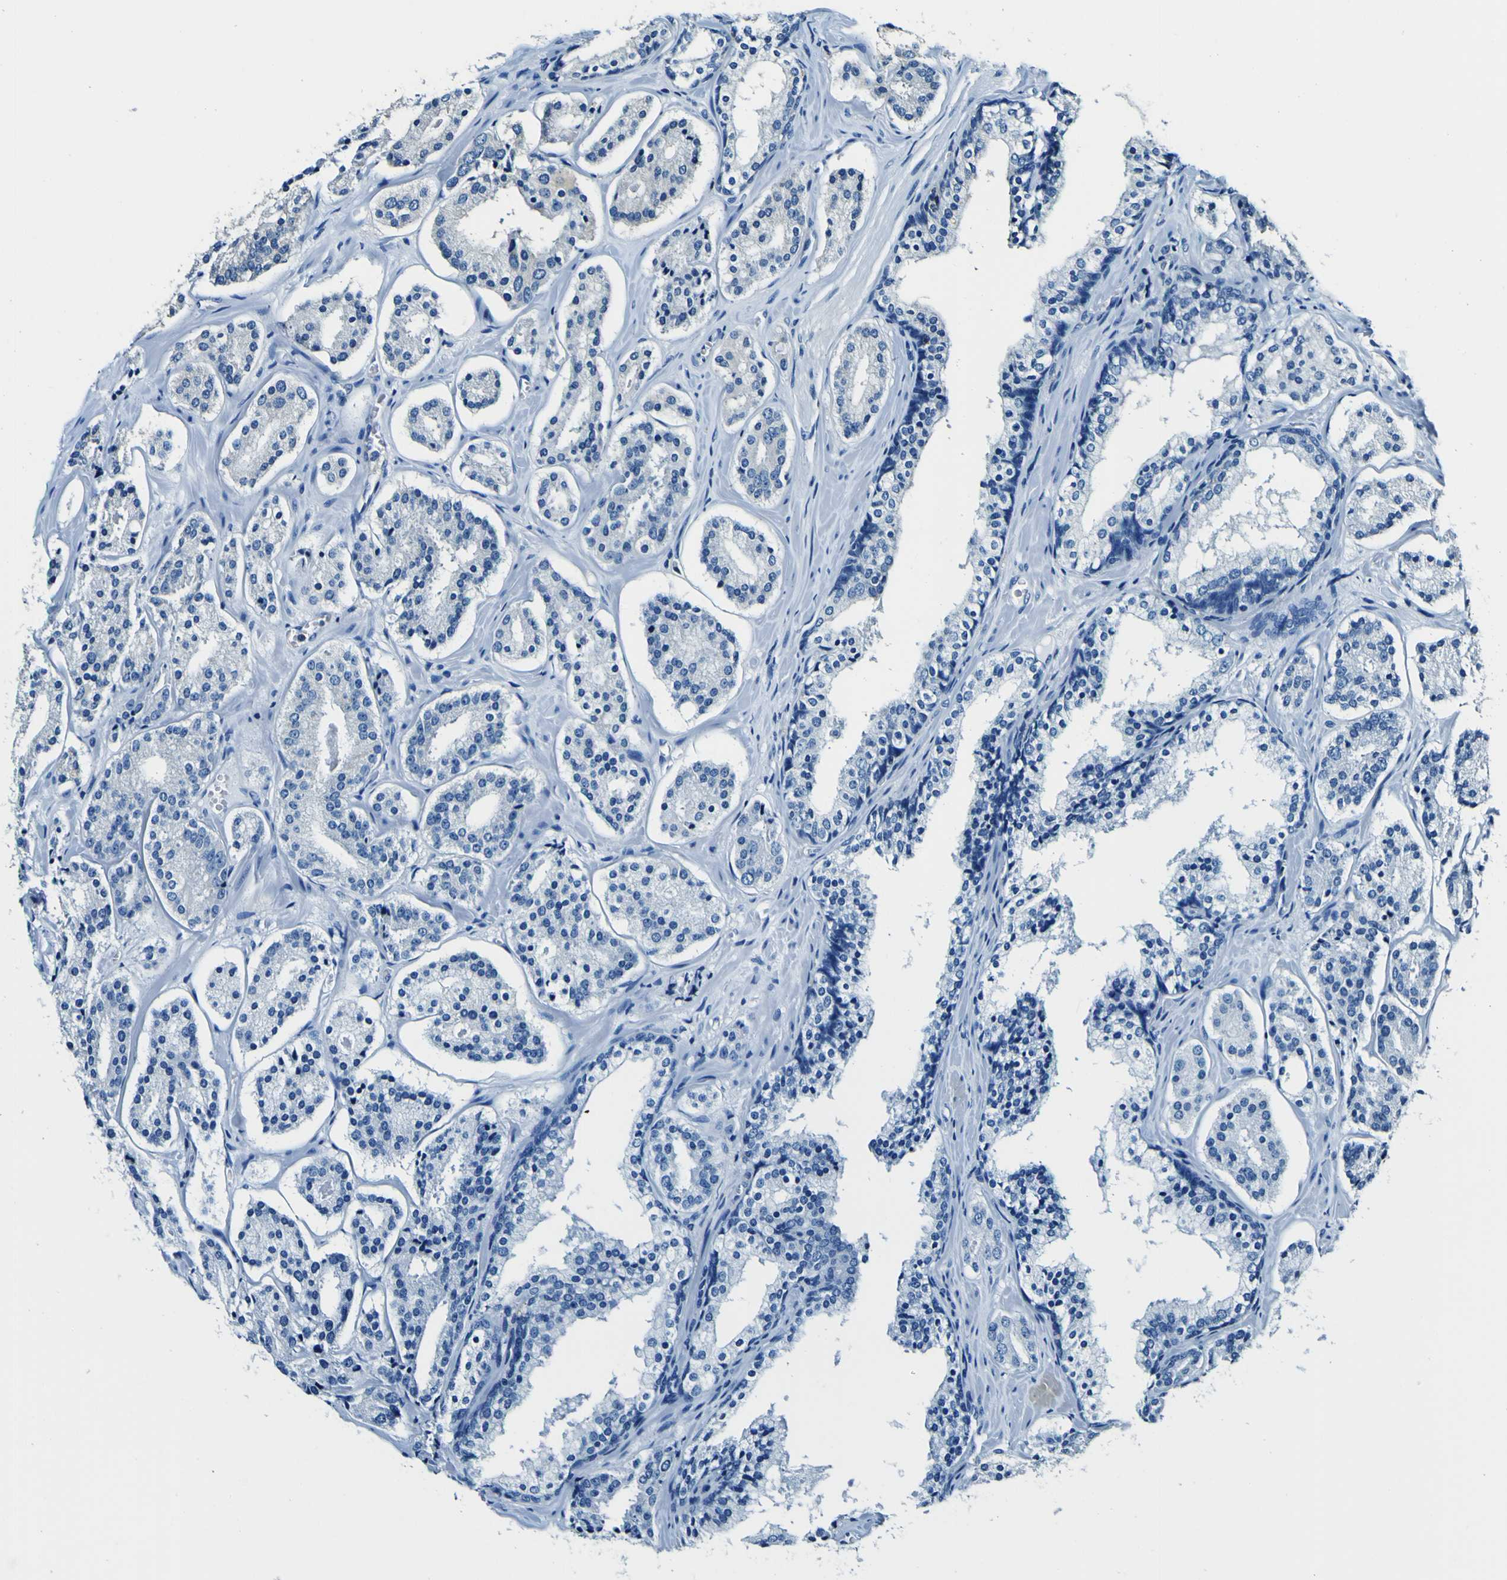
{"staining": {"intensity": "negative", "quantity": "none", "location": "none"}, "tissue": "prostate cancer", "cell_type": "Tumor cells", "image_type": "cancer", "snomed": [{"axis": "morphology", "description": "Adenocarcinoma, High grade"}, {"axis": "topography", "description": "Prostate"}], "caption": "Micrograph shows no significant protein staining in tumor cells of adenocarcinoma (high-grade) (prostate).", "gene": "RHOT2", "patient": {"sex": "male", "age": 60}}